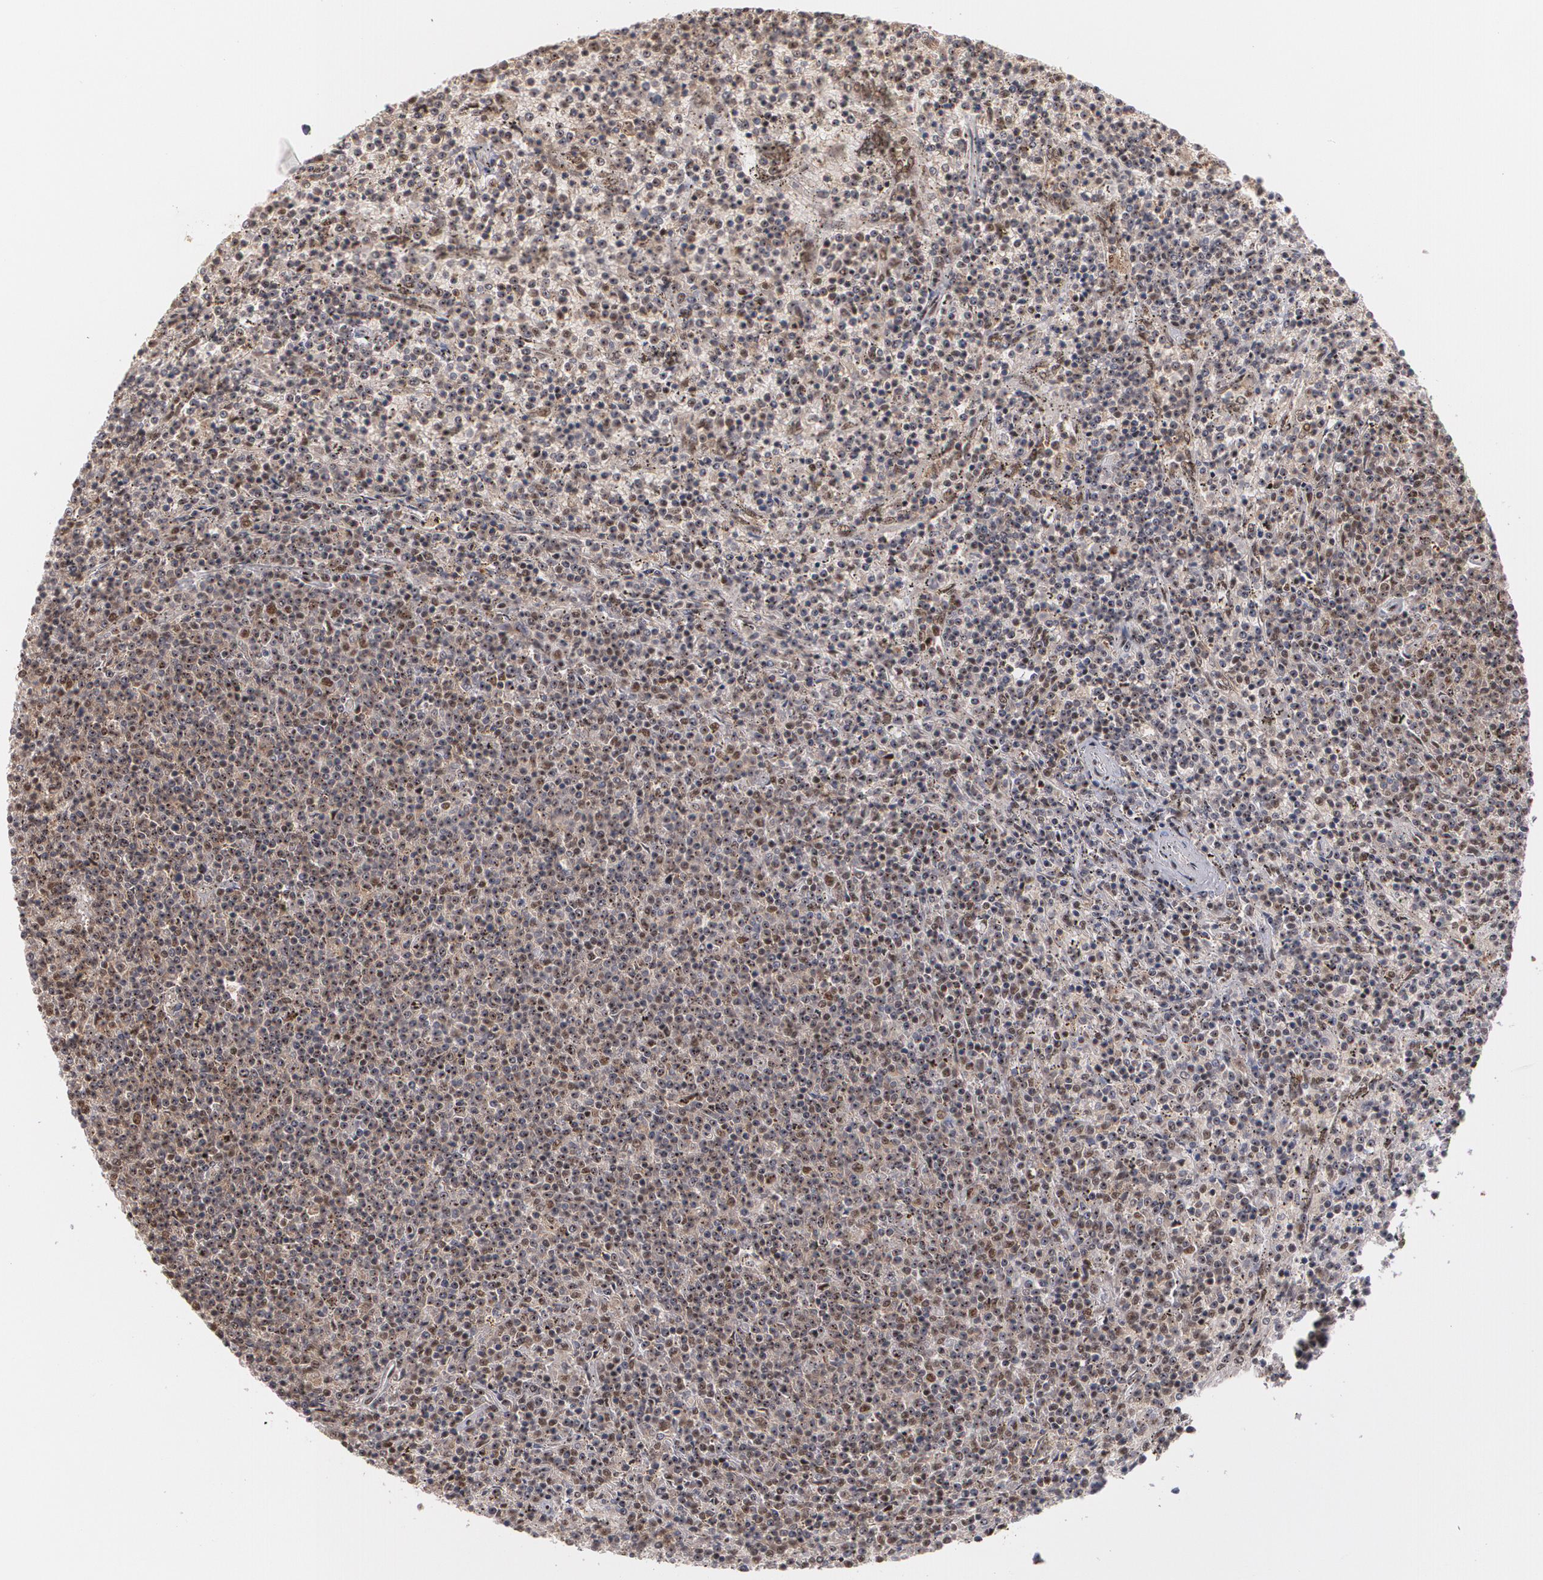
{"staining": {"intensity": "moderate", "quantity": "25%-75%", "location": "nuclear"}, "tissue": "lymphoma", "cell_type": "Tumor cells", "image_type": "cancer", "snomed": [{"axis": "morphology", "description": "Malignant lymphoma, non-Hodgkin's type, Low grade"}, {"axis": "topography", "description": "Spleen"}], "caption": "The histopathology image reveals a brown stain indicating the presence of a protein in the nuclear of tumor cells in malignant lymphoma, non-Hodgkin's type (low-grade).", "gene": "ZNF234", "patient": {"sex": "female", "age": 50}}